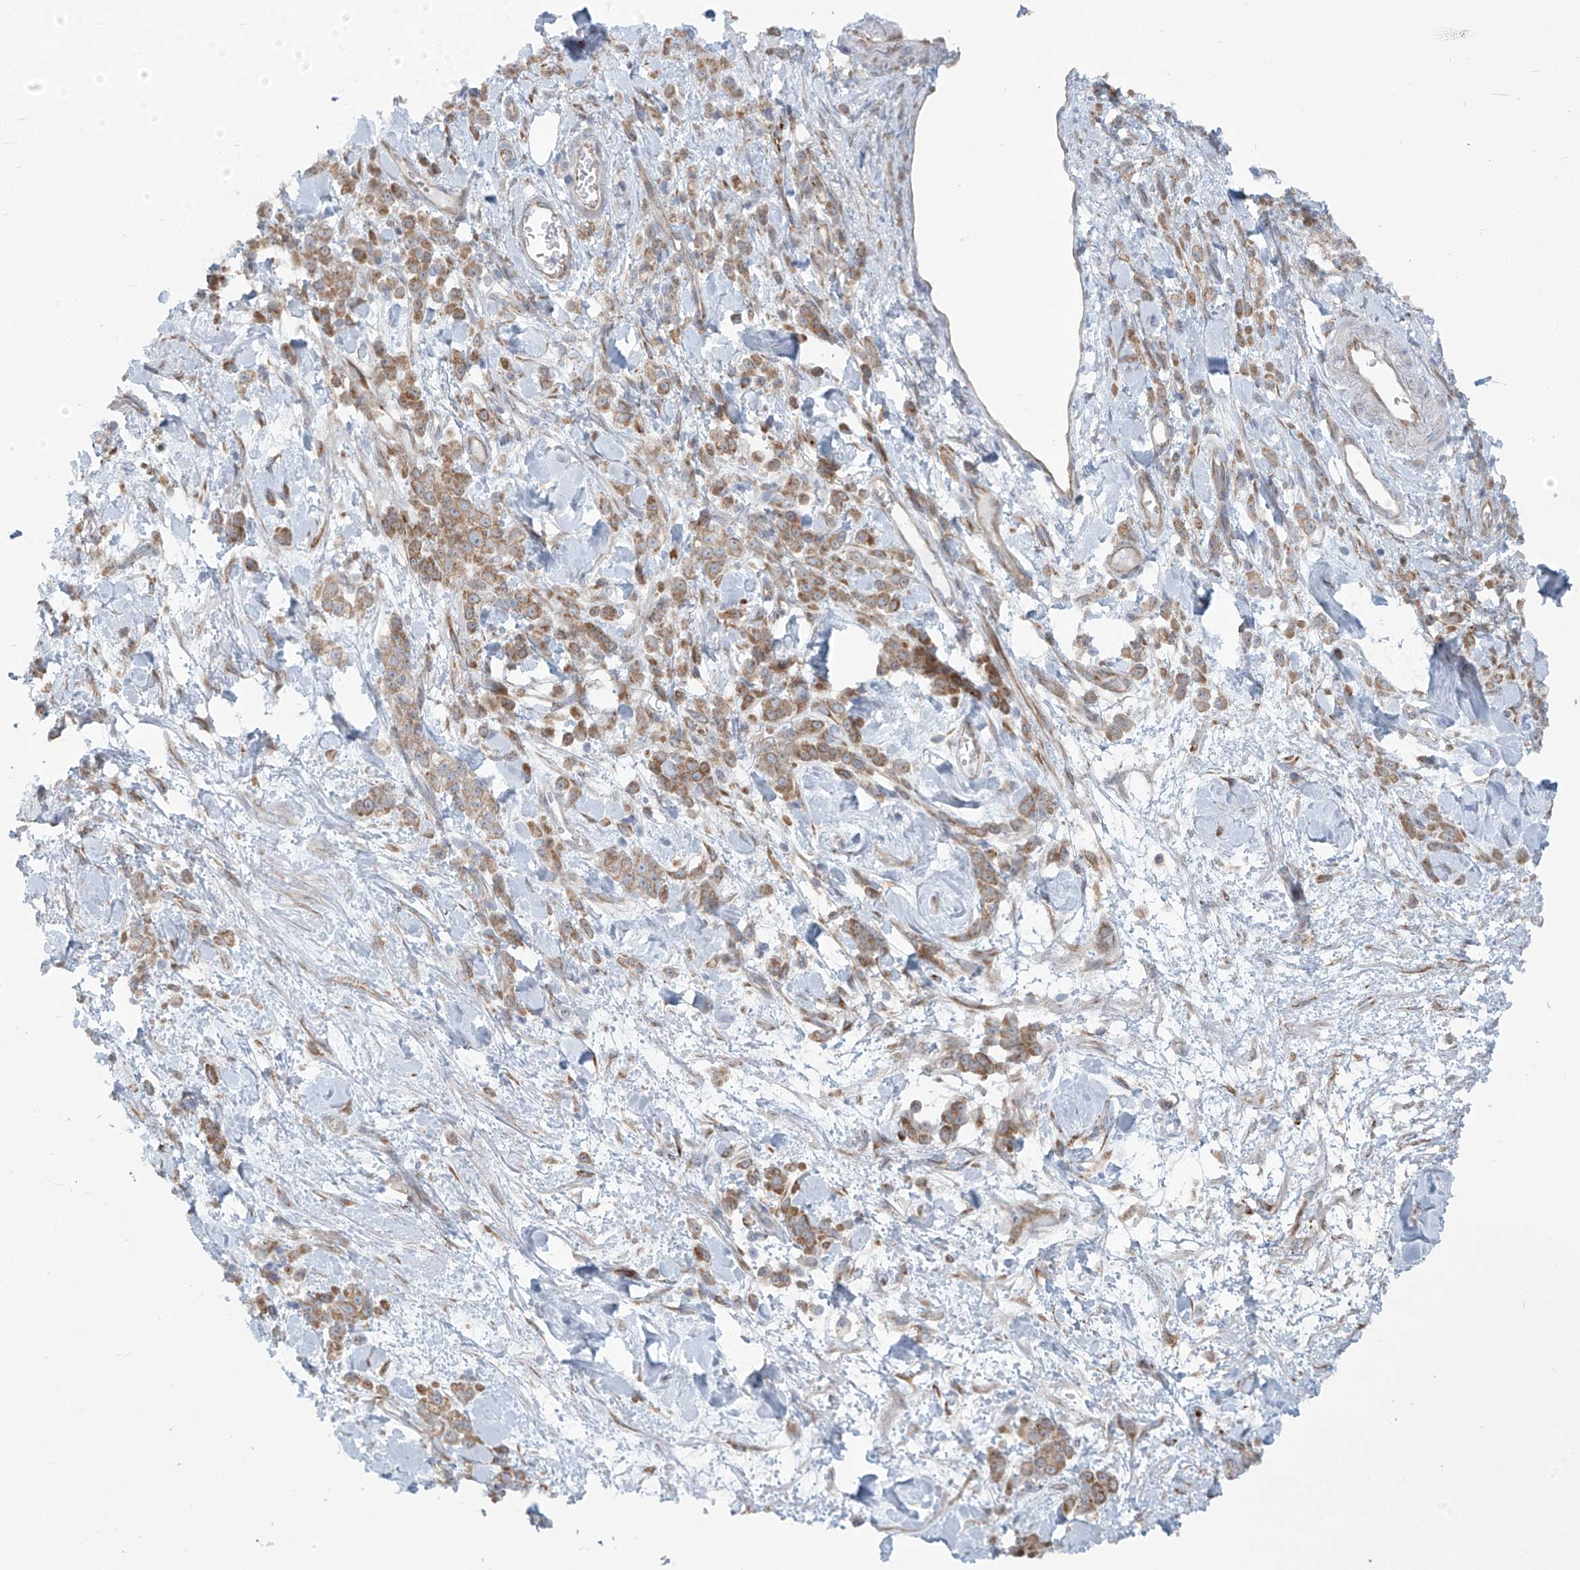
{"staining": {"intensity": "moderate", "quantity": ">75%", "location": "cytoplasmic/membranous"}, "tissue": "stomach cancer", "cell_type": "Tumor cells", "image_type": "cancer", "snomed": [{"axis": "morphology", "description": "Normal tissue, NOS"}, {"axis": "morphology", "description": "Adenocarcinoma, NOS"}, {"axis": "topography", "description": "Stomach"}], "caption": "Tumor cells exhibit medium levels of moderate cytoplasmic/membranous staining in about >75% of cells in stomach cancer. (DAB (3,3'-diaminobenzidine) IHC, brown staining for protein, blue staining for nuclei).", "gene": "KATNIP", "patient": {"sex": "male", "age": 82}}